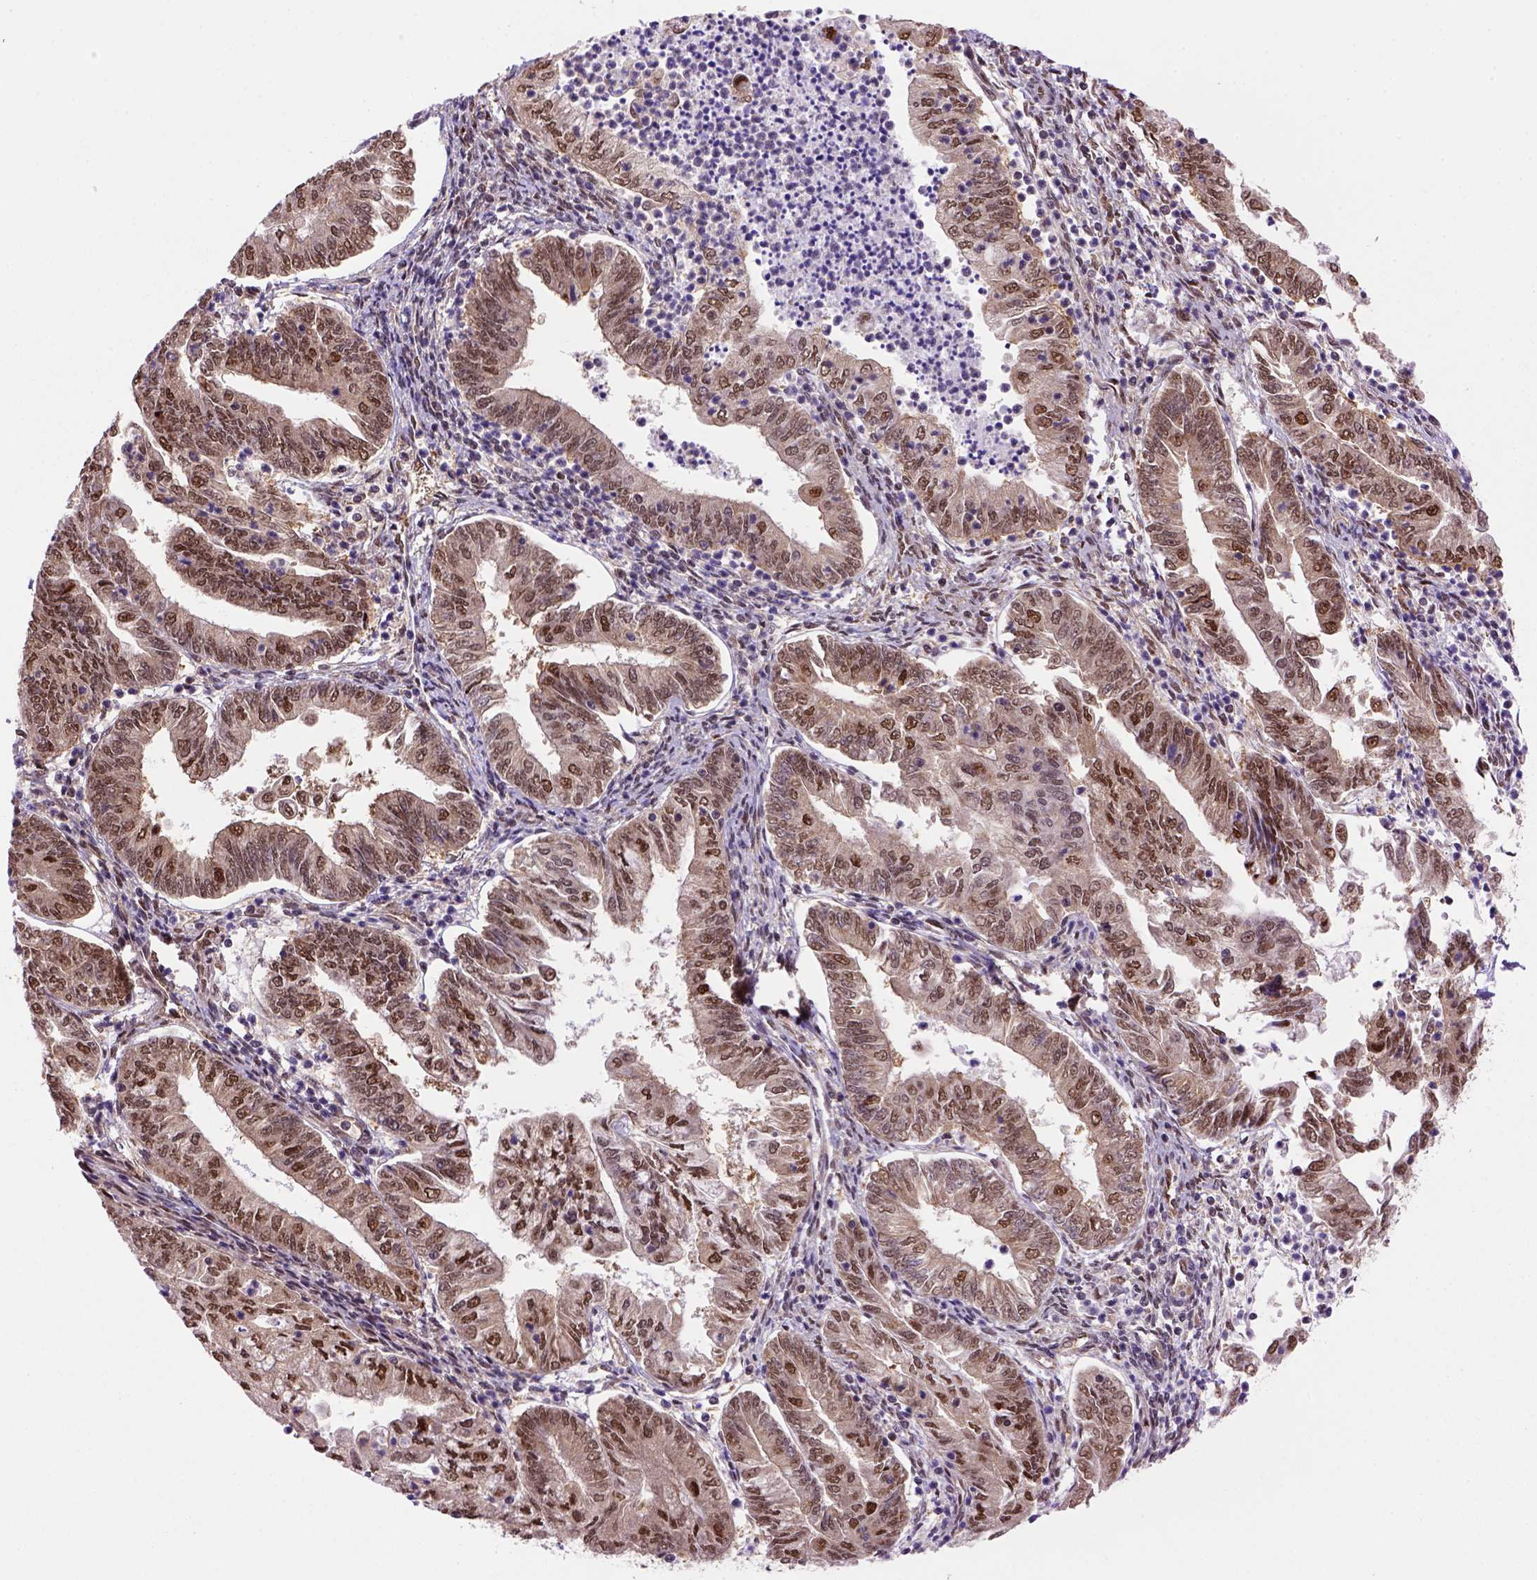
{"staining": {"intensity": "moderate", "quantity": ">75%", "location": "cytoplasmic/membranous,nuclear"}, "tissue": "endometrial cancer", "cell_type": "Tumor cells", "image_type": "cancer", "snomed": [{"axis": "morphology", "description": "Adenocarcinoma, NOS"}, {"axis": "topography", "description": "Endometrium"}], "caption": "Immunohistochemistry (IHC) image of human adenocarcinoma (endometrial) stained for a protein (brown), which exhibits medium levels of moderate cytoplasmic/membranous and nuclear positivity in about >75% of tumor cells.", "gene": "PSMC2", "patient": {"sex": "female", "age": 55}}